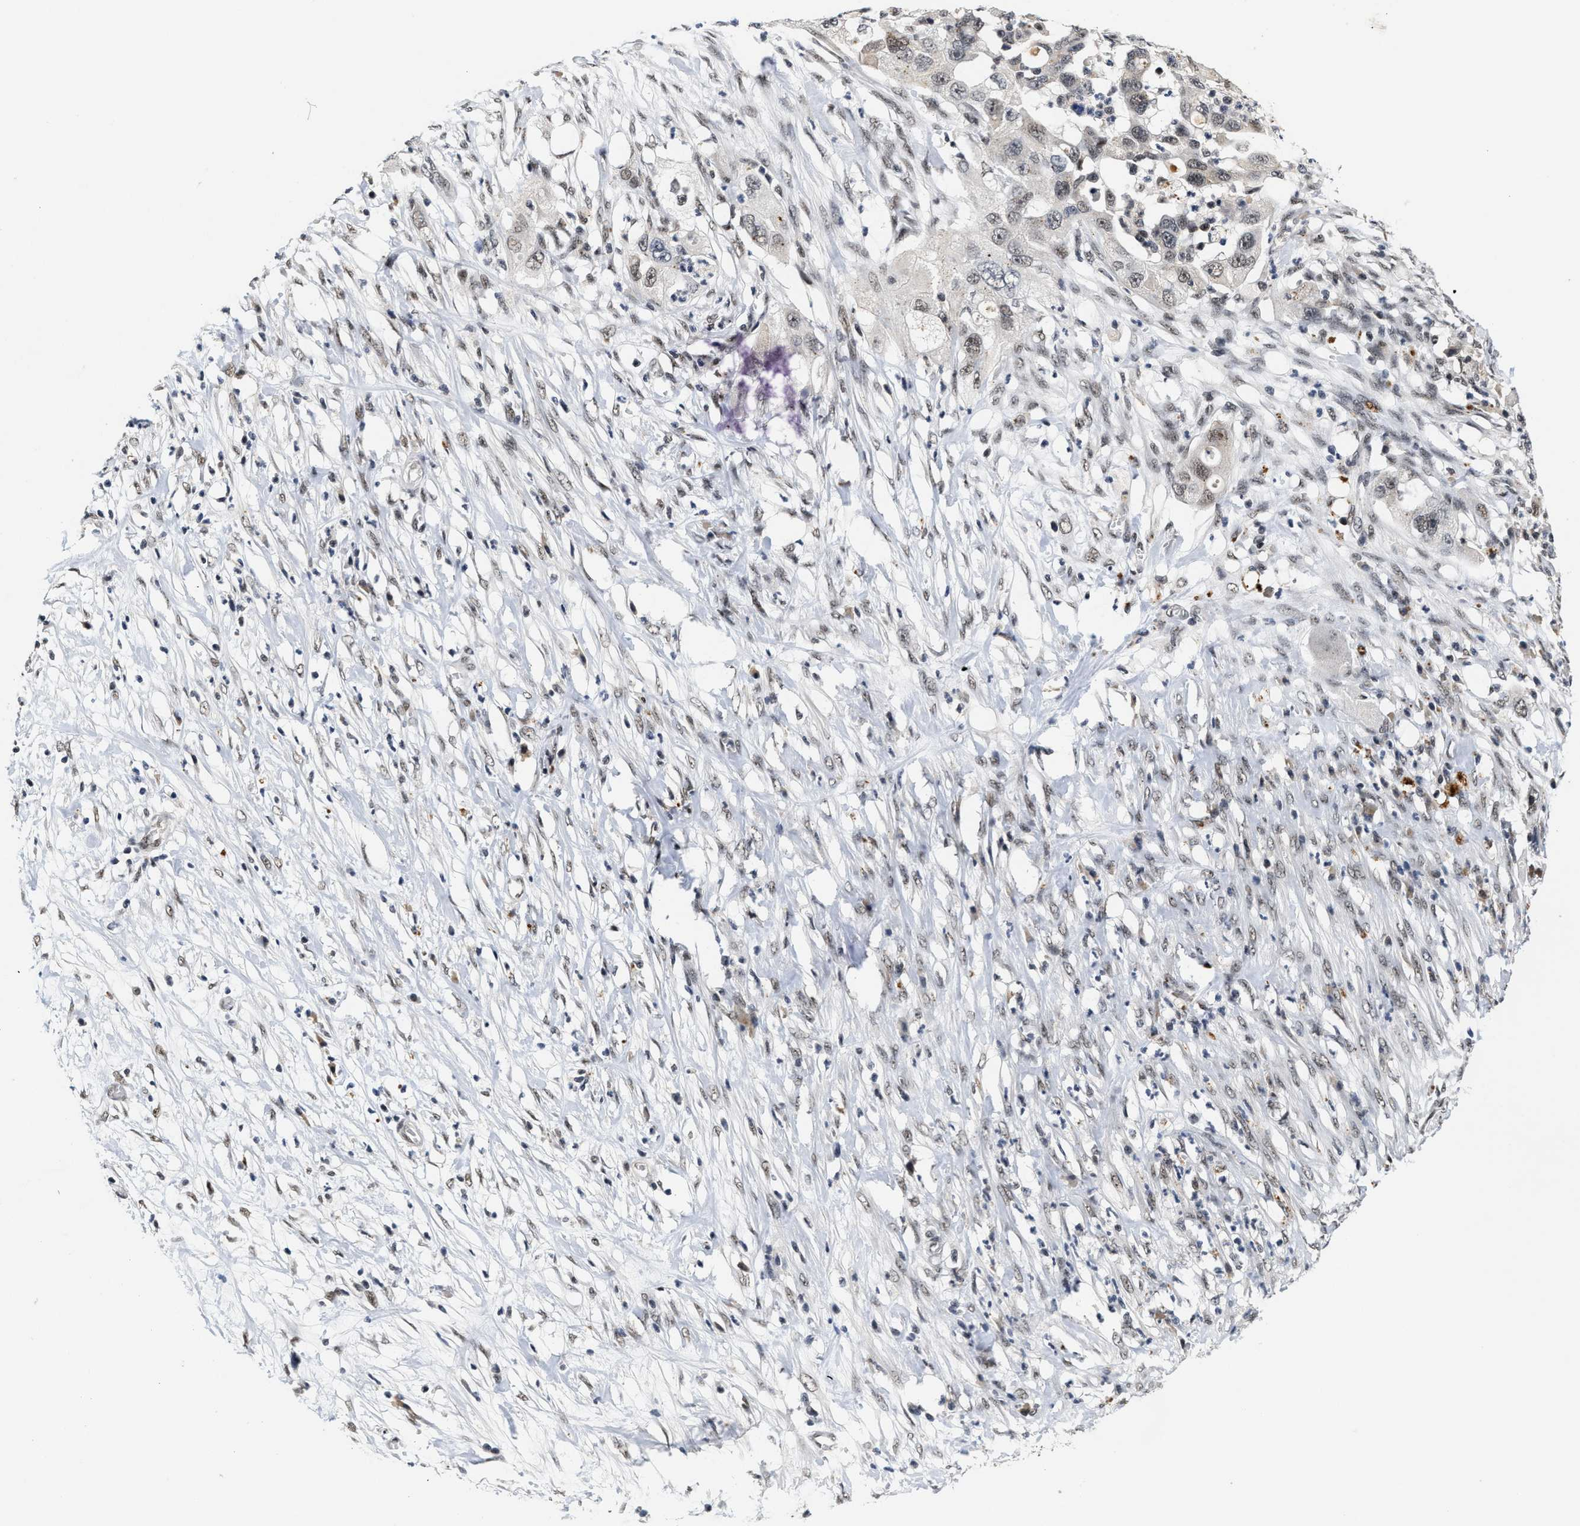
{"staining": {"intensity": "weak", "quantity": "<25%", "location": "nuclear"}, "tissue": "pancreatic cancer", "cell_type": "Tumor cells", "image_type": "cancer", "snomed": [{"axis": "morphology", "description": "Adenocarcinoma, NOS"}, {"axis": "topography", "description": "Pancreas"}], "caption": "IHC of adenocarcinoma (pancreatic) demonstrates no expression in tumor cells.", "gene": "INIP", "patient": {"sex": "female", "age": 78}}